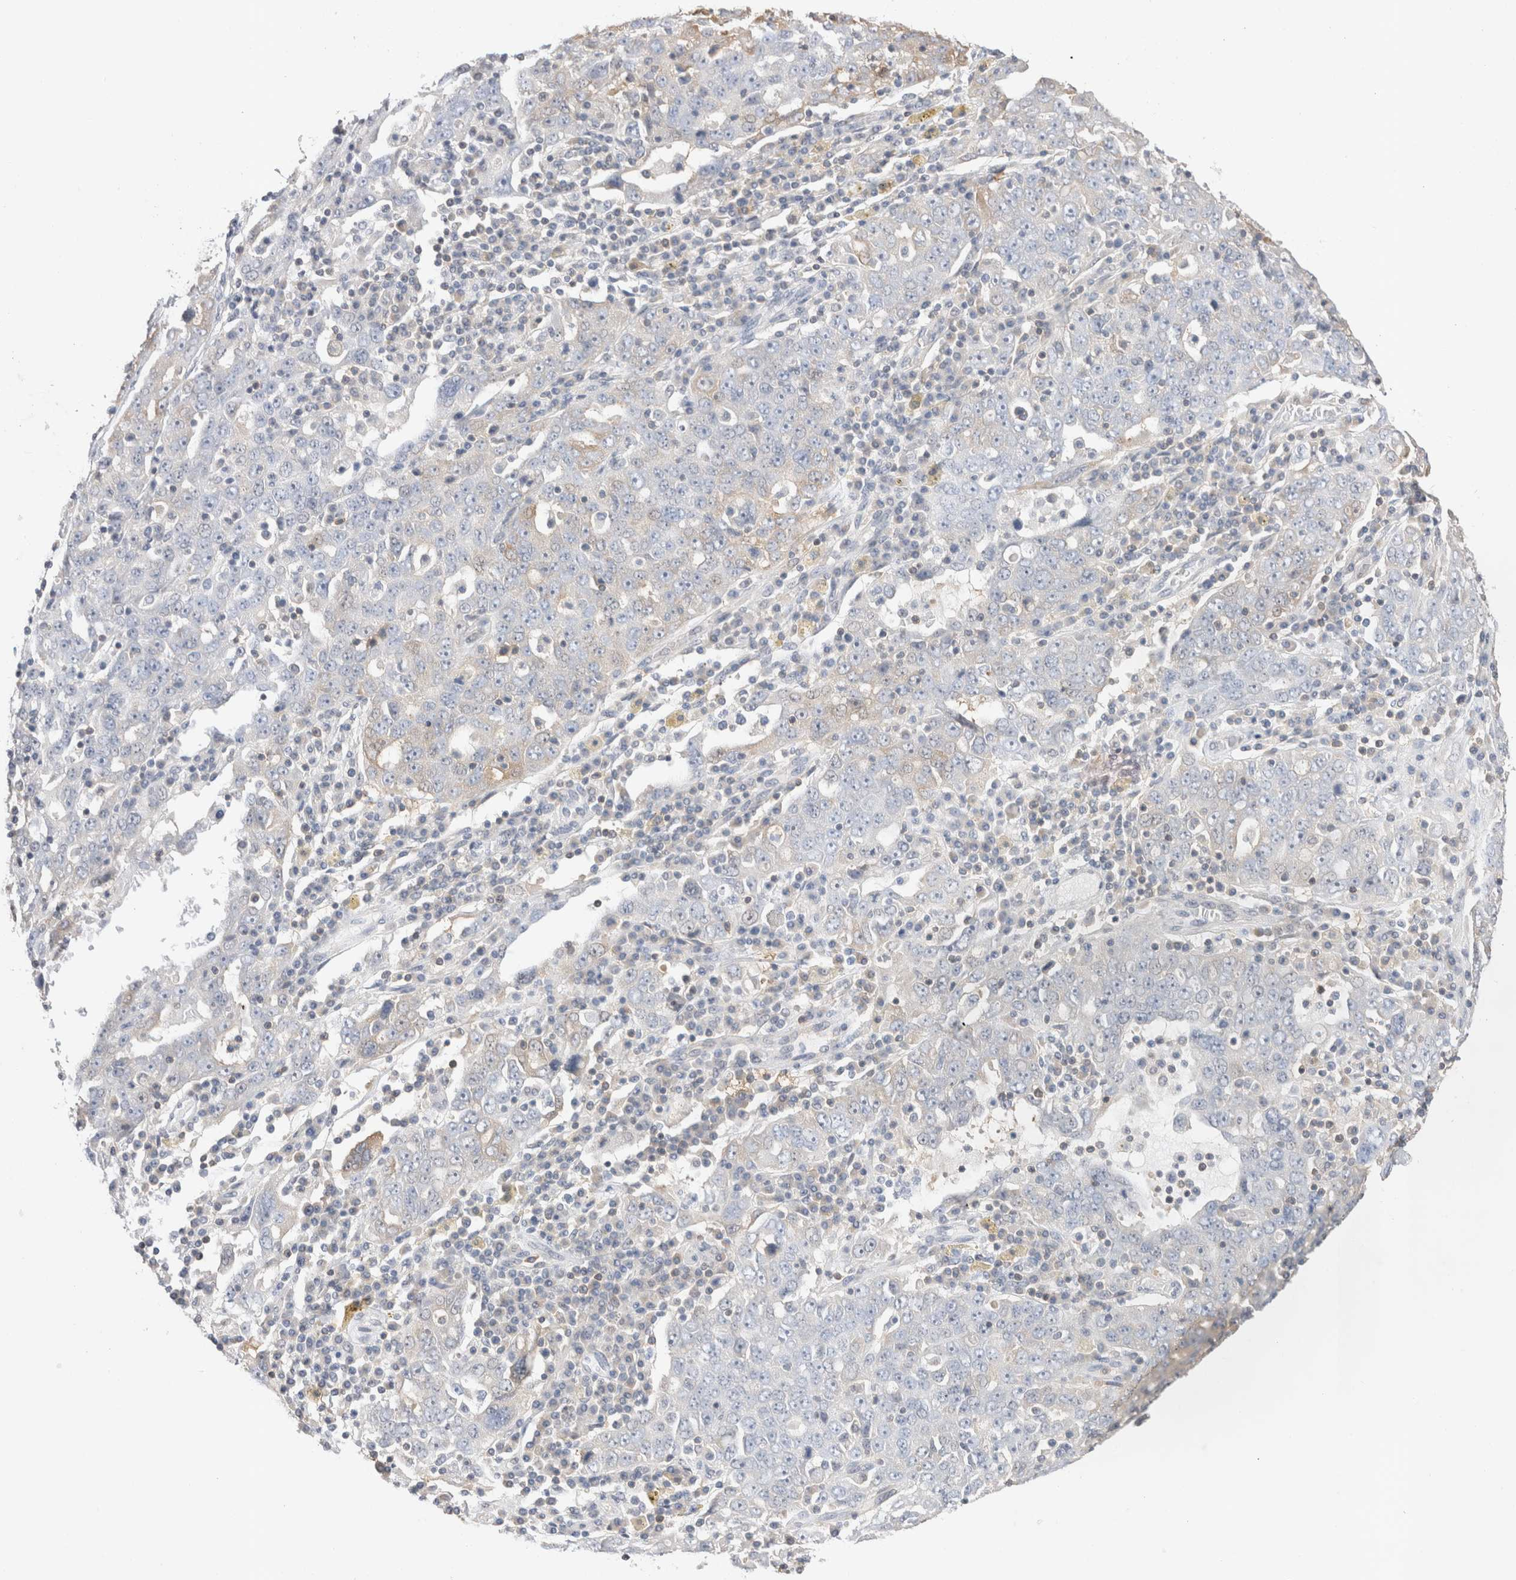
{"staining": {"intensity": "negative", "quantity": "none", "location": "none"}, "tissue": "ovarian cancer", "cell_type": "Tumor cells", "image_type": "cancer", "snomed": [{"axis": "morphology", "description": "Carcinoma, endometroid"}, {"axis": "topography", "description": "Ovary"}], "caption": "Image shows no protein positivity in tumor cells of ovarian cancer tissue. (DAB IHC visualized using brightfield microscopy, high magnification).", "gene": "CAPN2", "patient": {"sex": "female", "age": 62}}